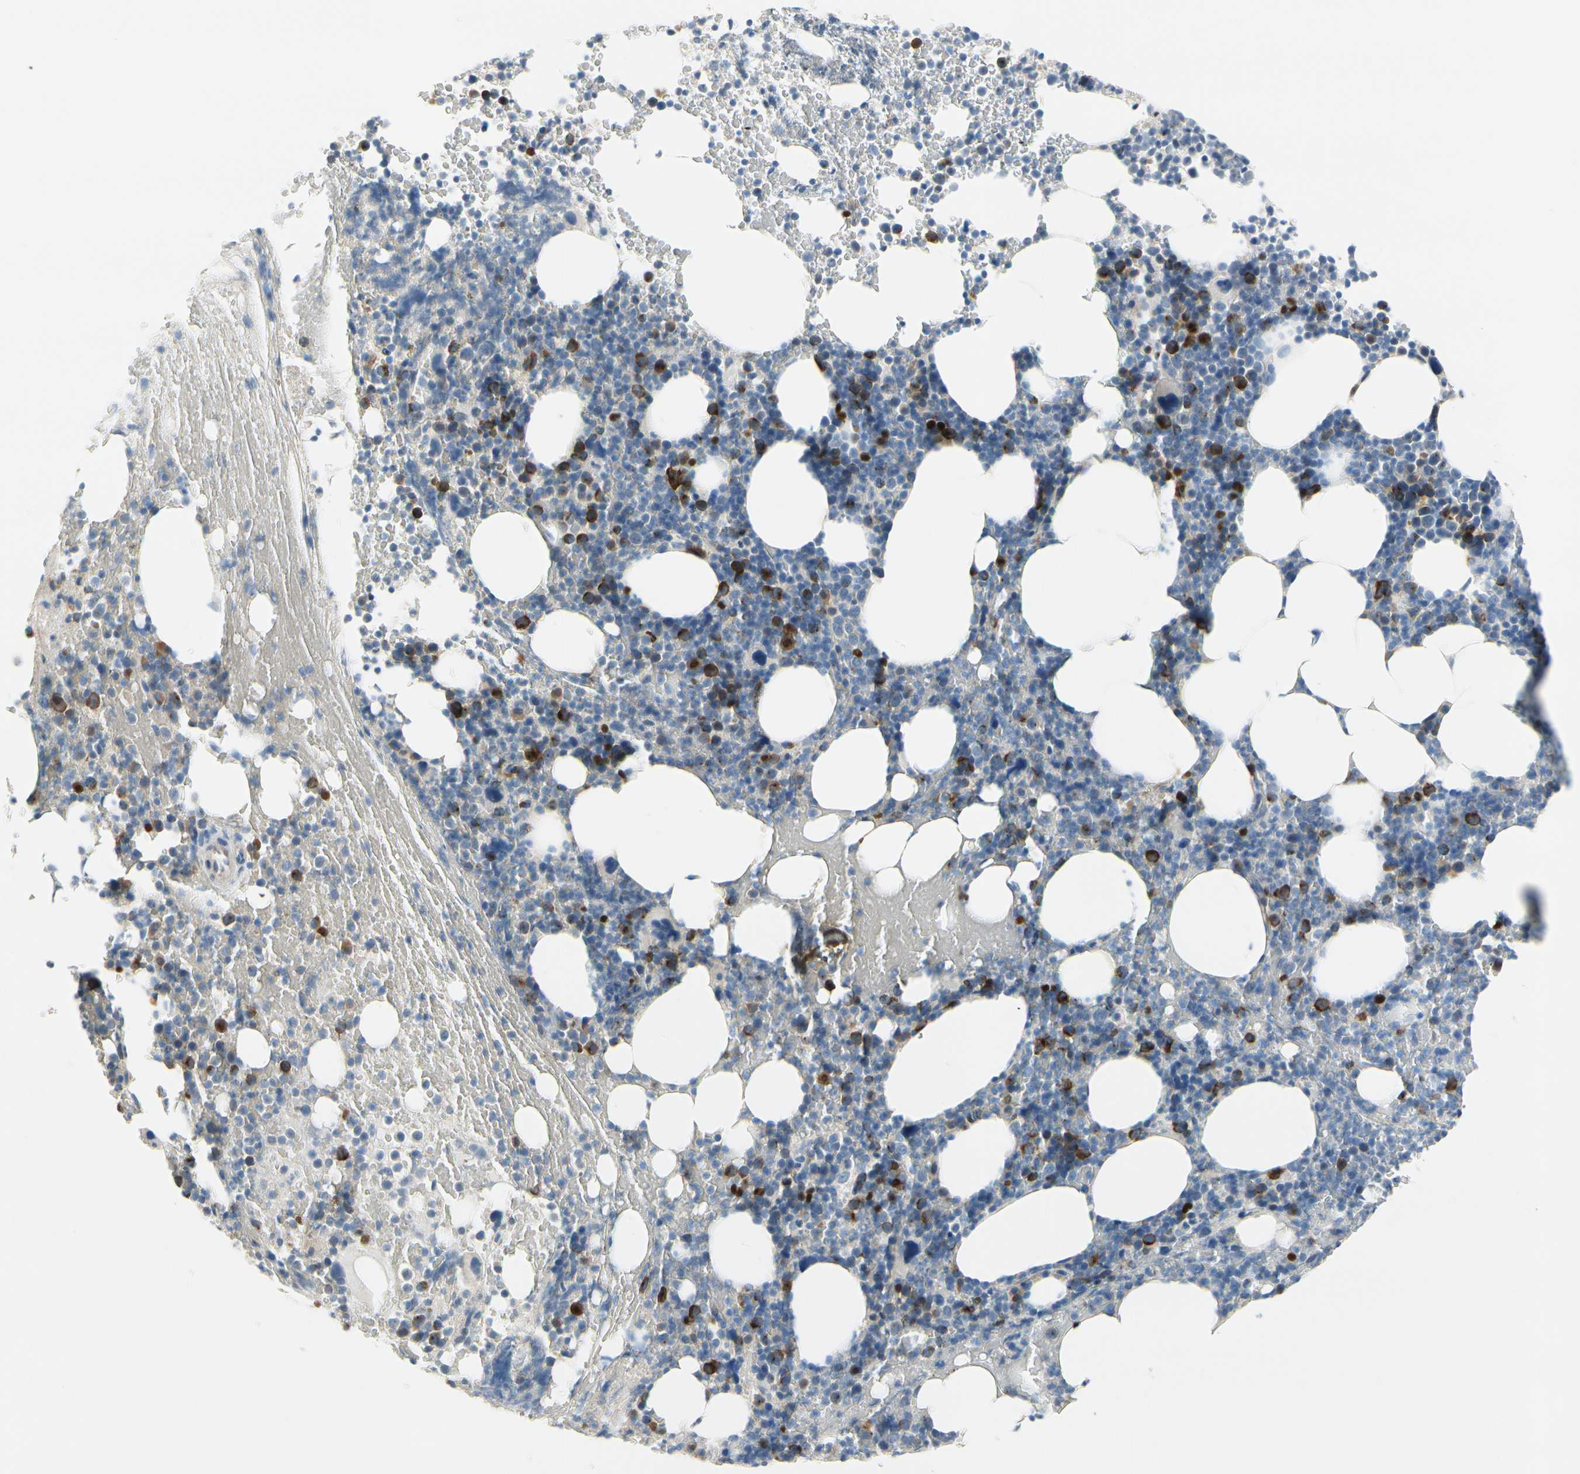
{"staining": {"intensity": "strong", "quantity": "<25%", "location": "cytoplasmic/membranous"}, "tissue": "bone marrow", "cell_type": "Hematopoietic cells", "image_type": "normal", "snomed": [{"axis": "morphology", "description": "Normal tissue, NOS"}, {"axis": "topography", "description": "Bone marrow"}], "caption": "The photomicrograph displays staining of normal bone marrow, revealing strong cytoplasmic/membranous protein positivity (brown color) within hematopoietic cells. (DAB IHC, brown staining for protein, blue staining for nuclei).", "gene": "CKAP2", "patient": {"sex": "female", "age": 66}}